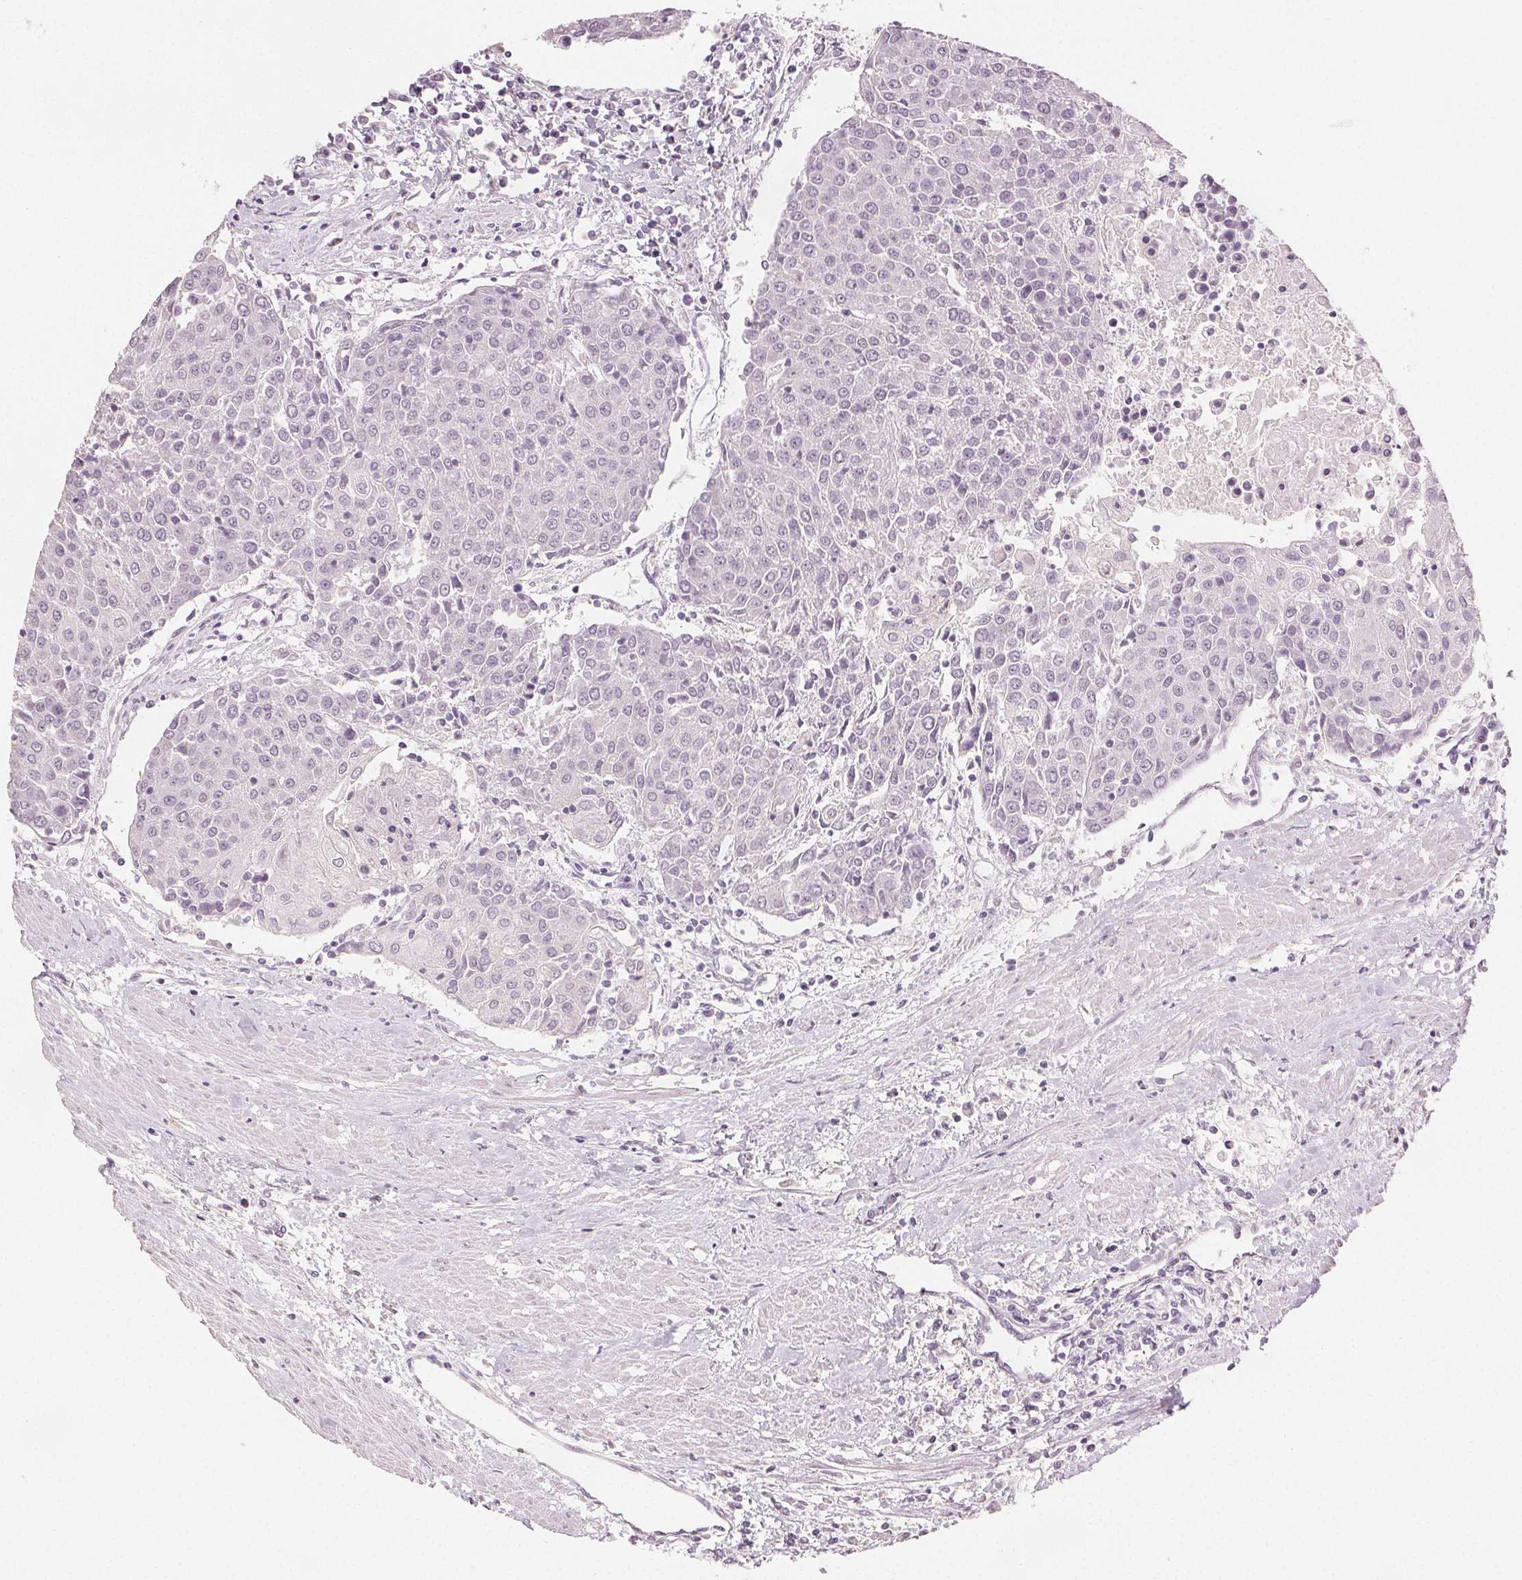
{"staining": {"intensity": "negative", "quantity": "none", "location": "none"}, "tissue": "urothelial cancer", "cell_type": "Tumor cells", "image_type": "cancer", "snomed": [{"axis": "morphology", "description": "Urothelial carcinoma, High grade"}, {"axis": "topography", "description": "Urinary bladder"}], "caption": "Tumor cells show no significant protein staining in high-grade urothelial carcinoma.", "gene": "SCGN", "patient": {"sex": "female", "age": 85}}